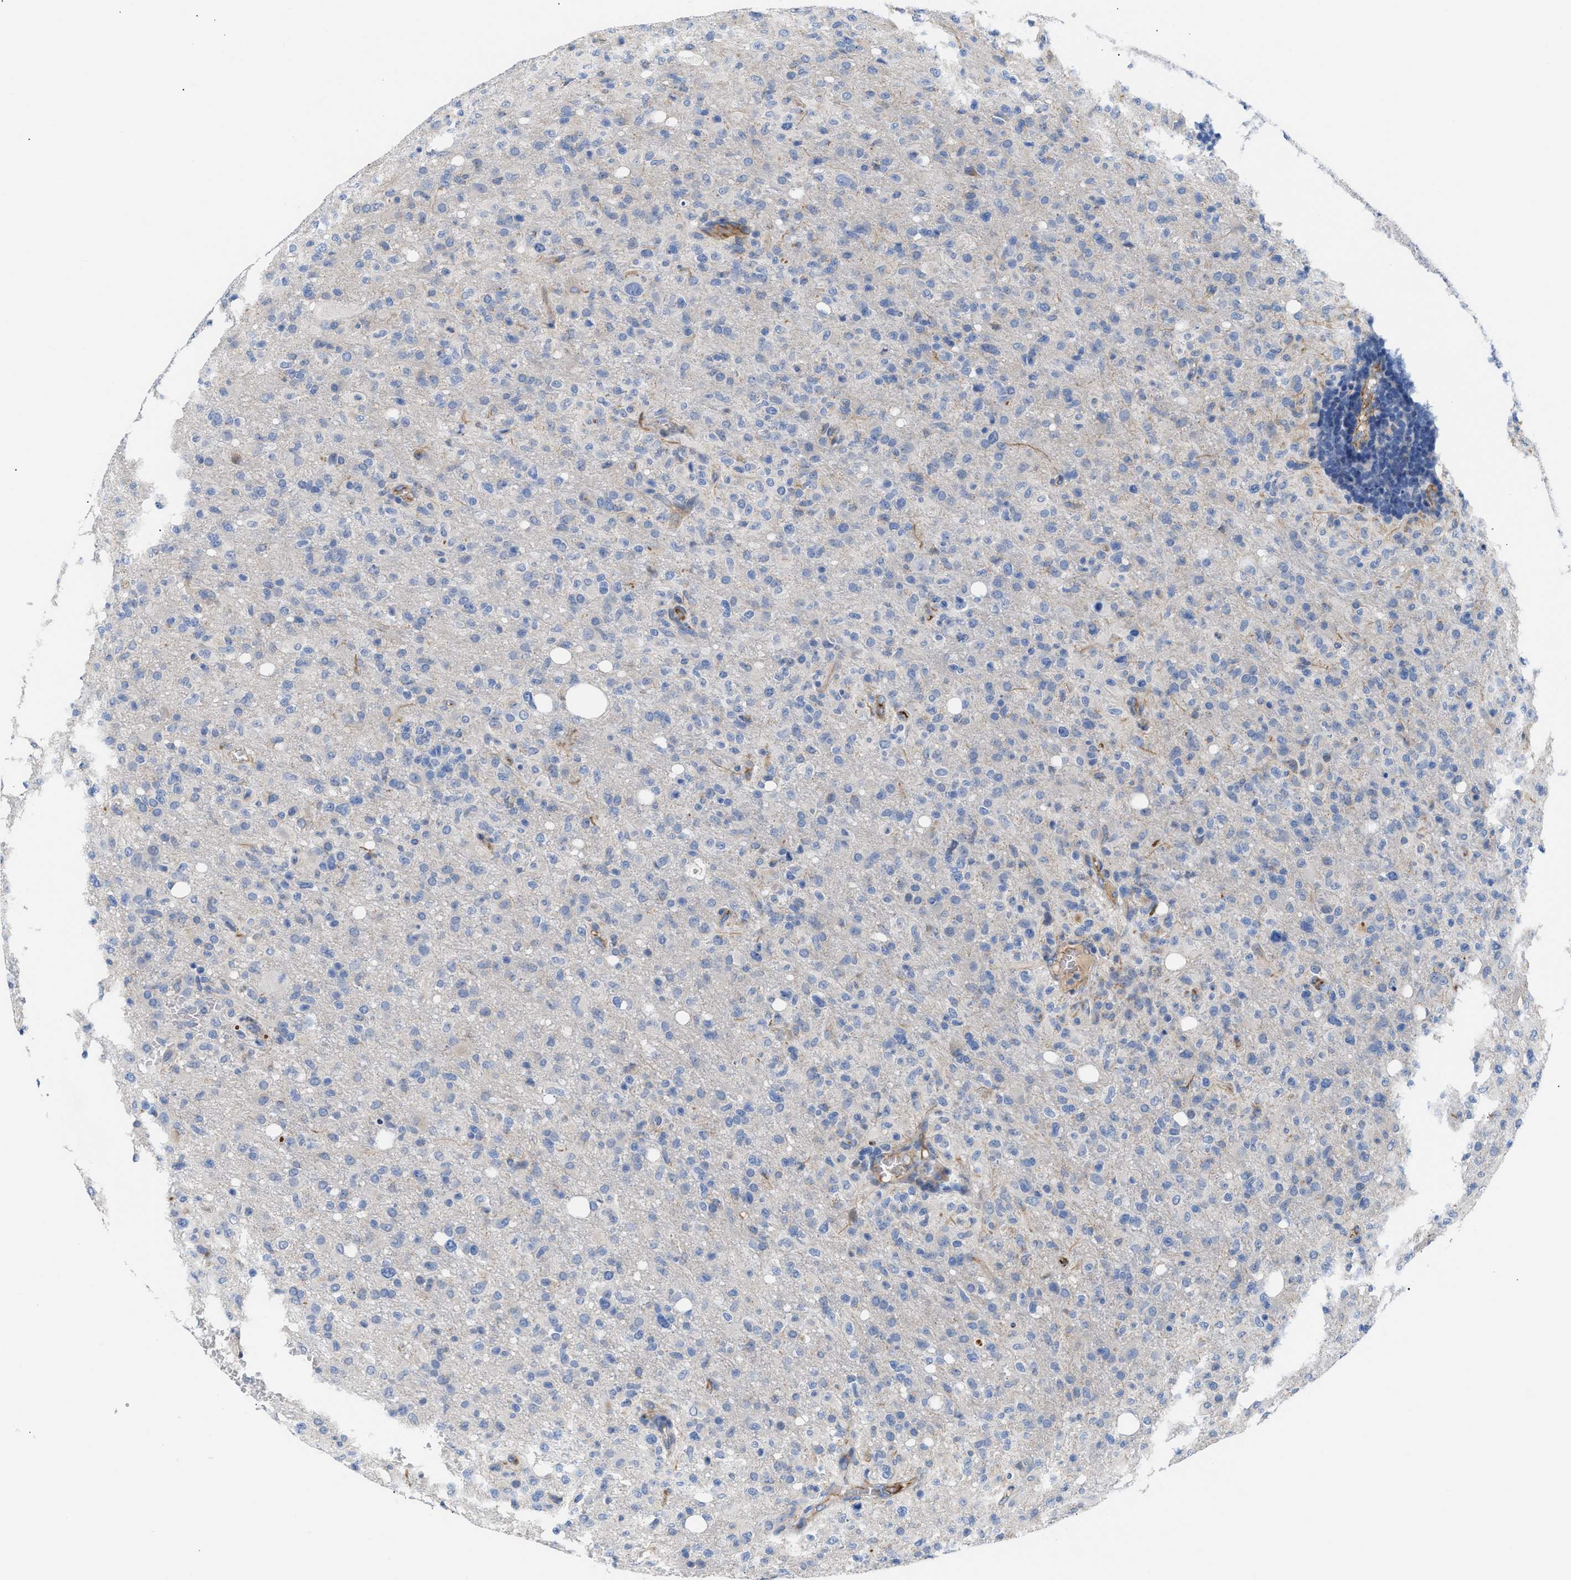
{"staining": {"intensity": "negative", "quantity": "none", "location": "none"}, "tissue": "glioma", "cell_type": "Tumor cells", "image_type": "cancer", "snomed": [{"axis": "morphology", "description": "Glioma, malignant, High grade"}, {"axis": "topography", "description": "Brain"}], "caption": "Tumor cells show no significant protein staining in high-grade glioma (malignant). Brightfield microscopy of IHC stained with DAB (brown) and hematoxylin (blue), captured at high magnification.", "gene": "TFPI", "patient": {"sex": "female", "age": 57}}